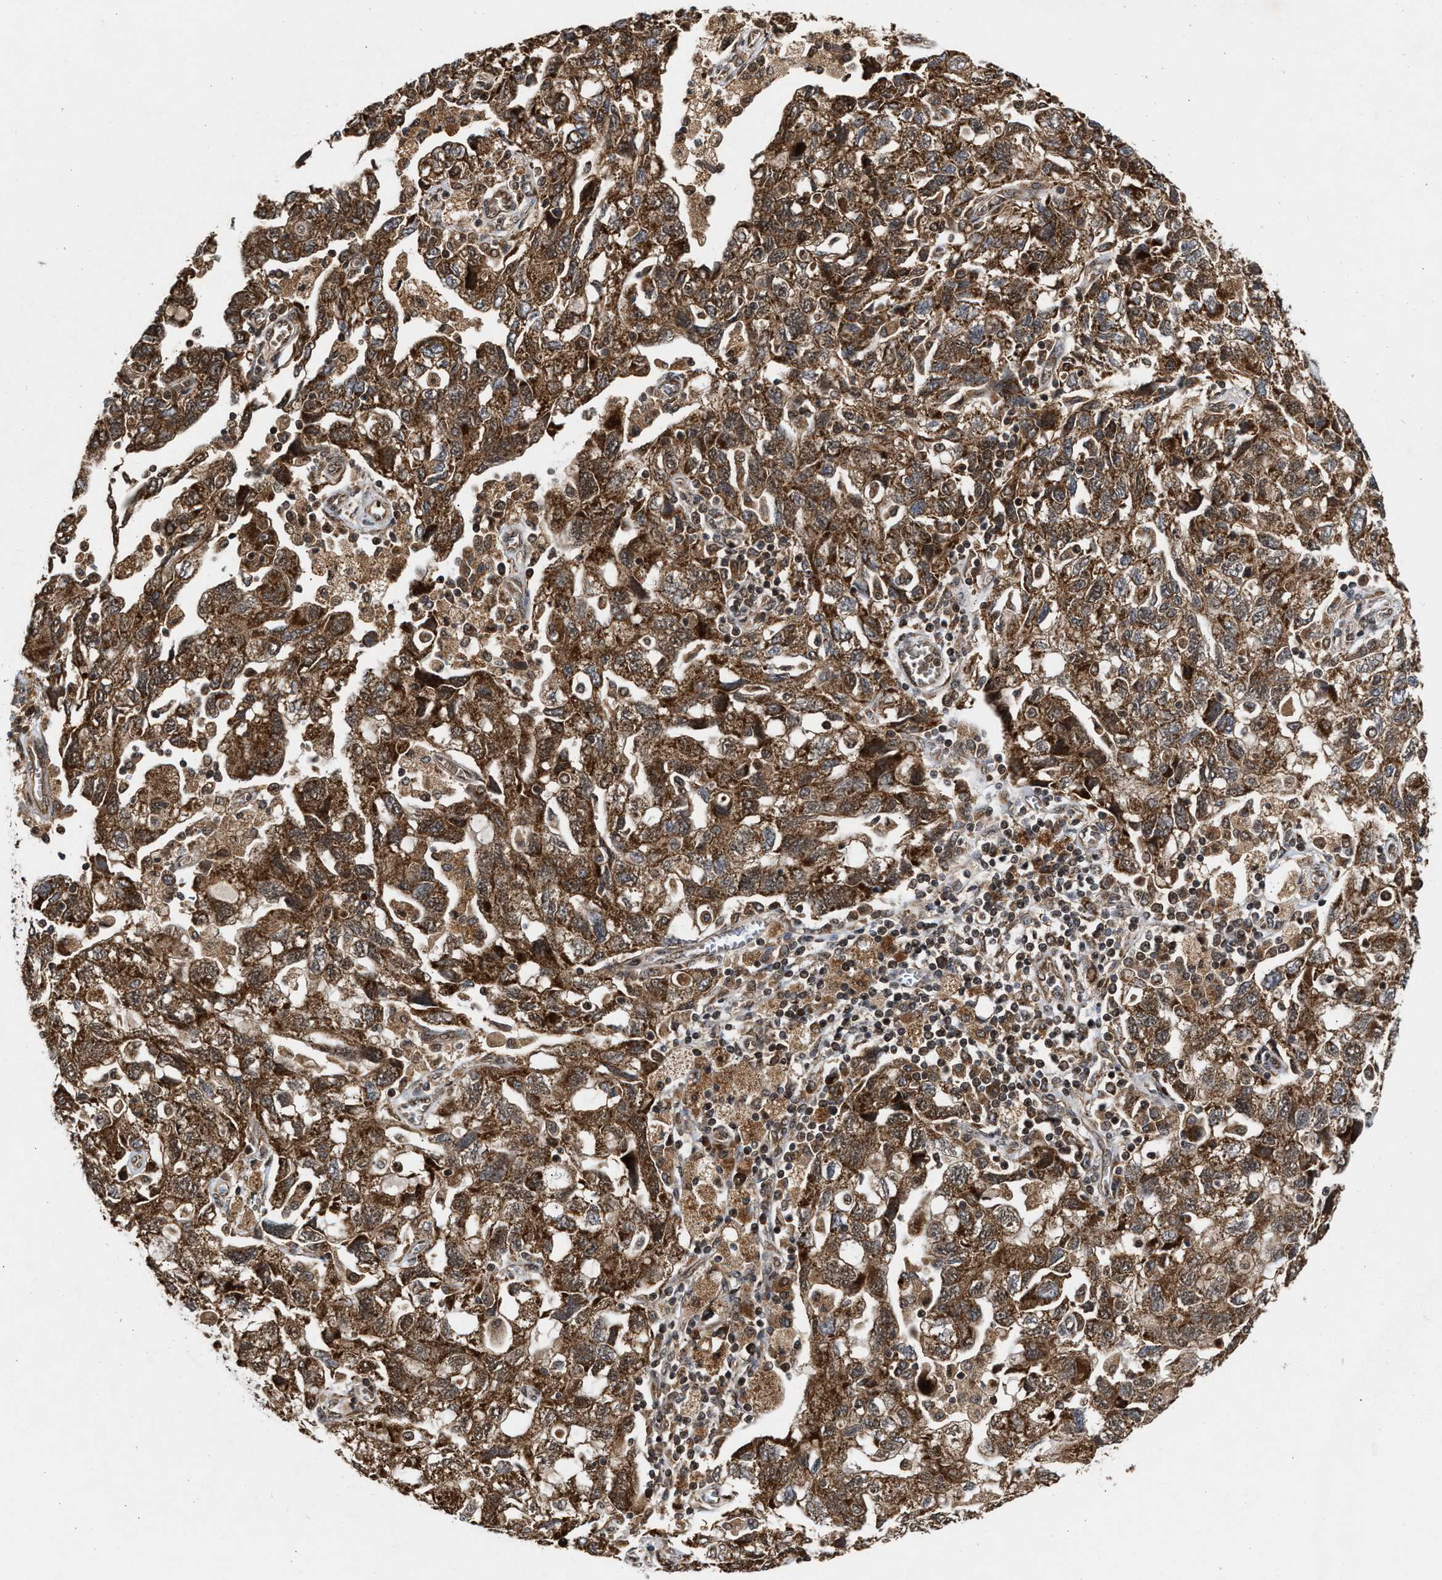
{"staining": {"intensity": "moderate", "quantity": ">75%", "location": "cytoplasmic/membranous"}, "tissue": "ovarian cancer", "cell_type": "Tumor cells", "image_type": "cancer", "snomed": [{"axis": "morphology", "description": "Carcinoma, NOS"}, {"axis": "morphology", "description": "Cystadenocarcinoma, serous, NOS"}, {"axis": "topography", "description": "Ovary"}], "caption": "Immunohistochemical staining of human ovarian cancer (carcinoma) exhibits moderate cytoplasmic/membranous protein expression in about >75% of tumor cells.", "gene": "CFLAR", "patient": {"sex": "female", "age": 69}}